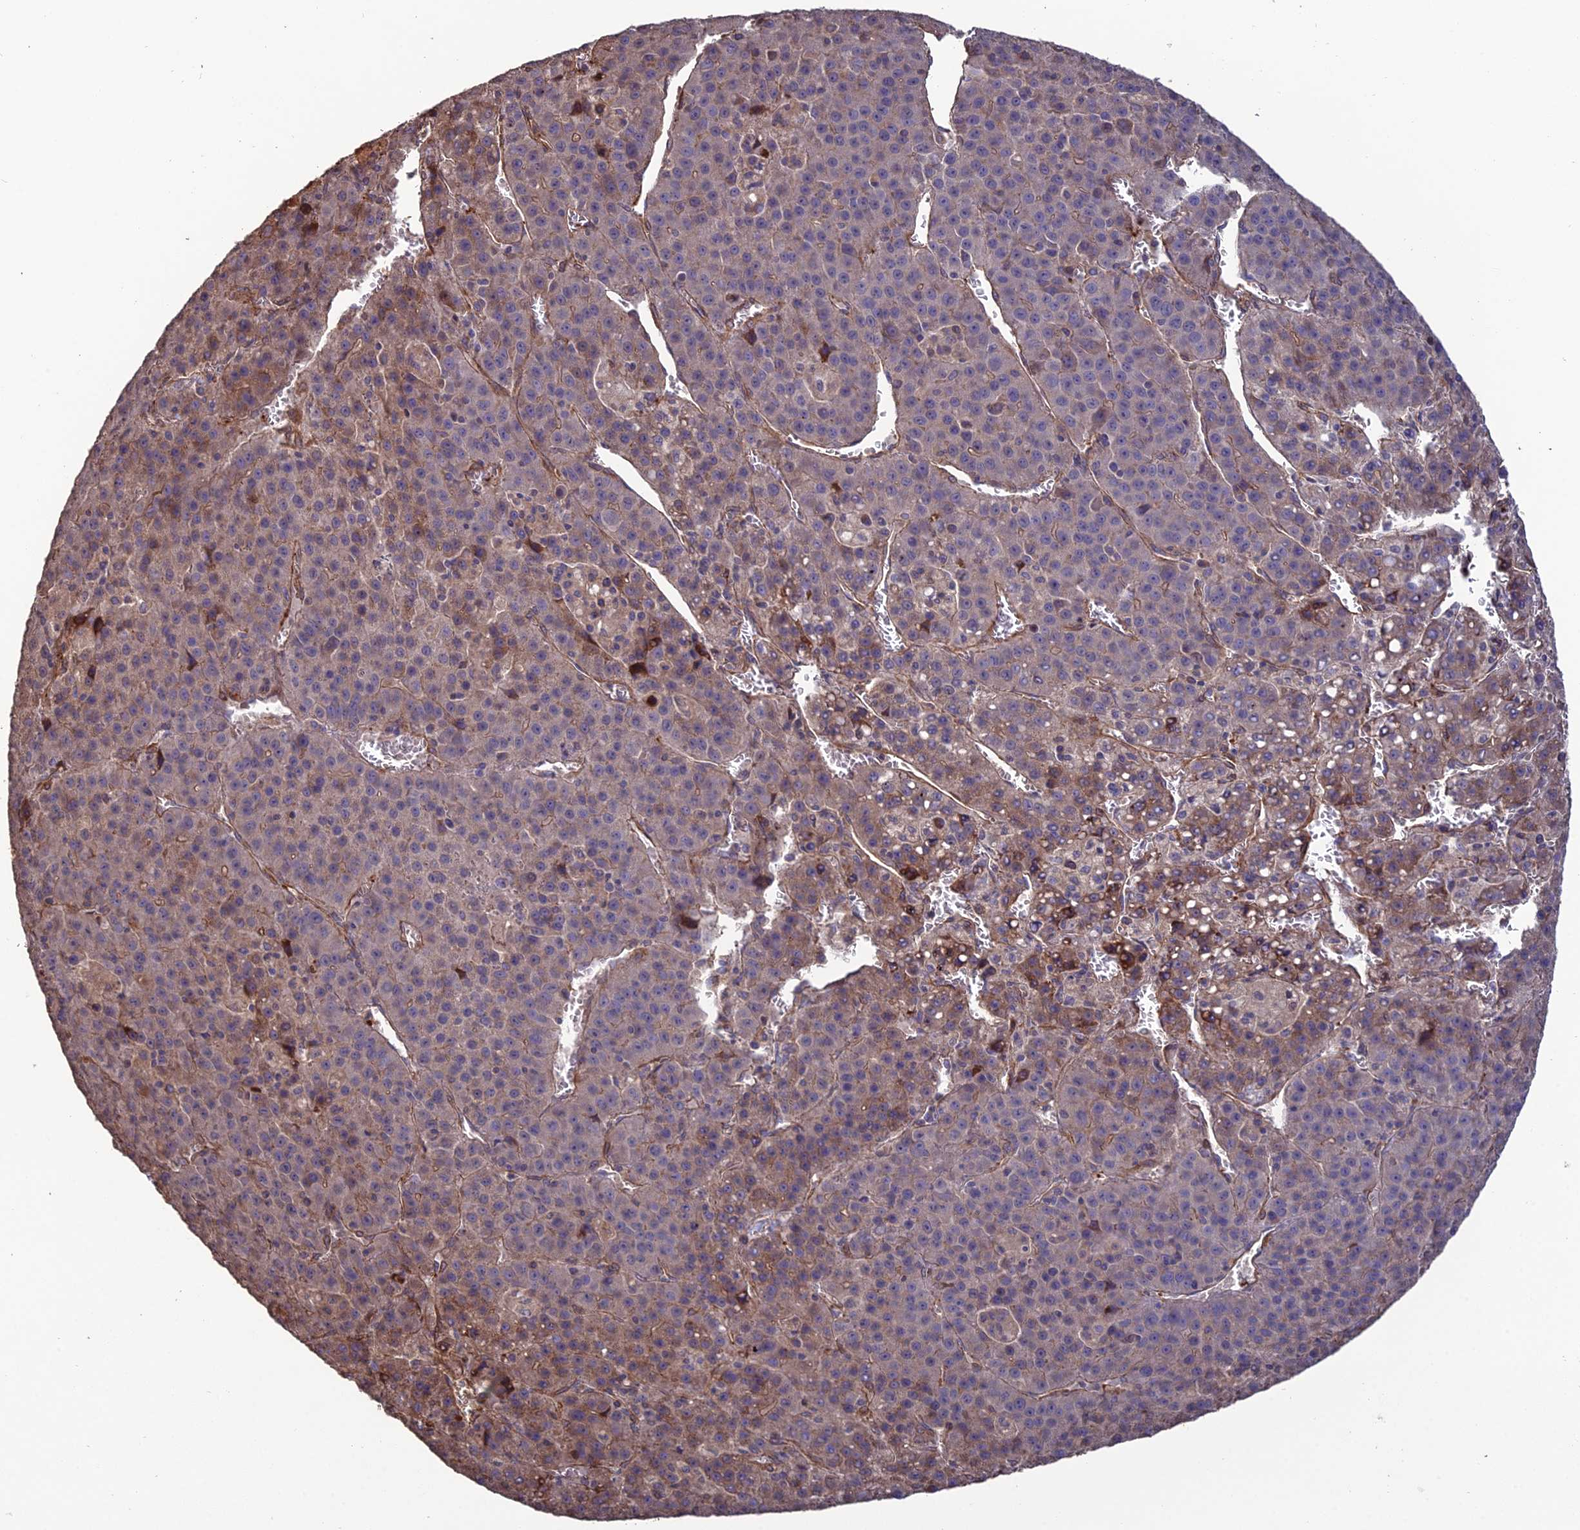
{"staining": {"intensity": "moderate", "quantity": "<25%", "location": "cytoplasmic/membranous"}, "tissue": "liver cancer", "cell_type": "Tumor cells", "image_type": "cancer", "snomed": [{"axis": "morphology", "description": "Carcinoma, Hepatocellular, NOS"}, {"axis": "topography", "description": "Liver"}], "caption": "Tumor cells show low levels of moderate cytoplasmic/membranous staining in about <25% of cells in liver hepatocellular carcinoma. Nuclei are stained in blue.", "gene": "ATP6V0A2", "patient": {"sex": "female", "age": 53}}